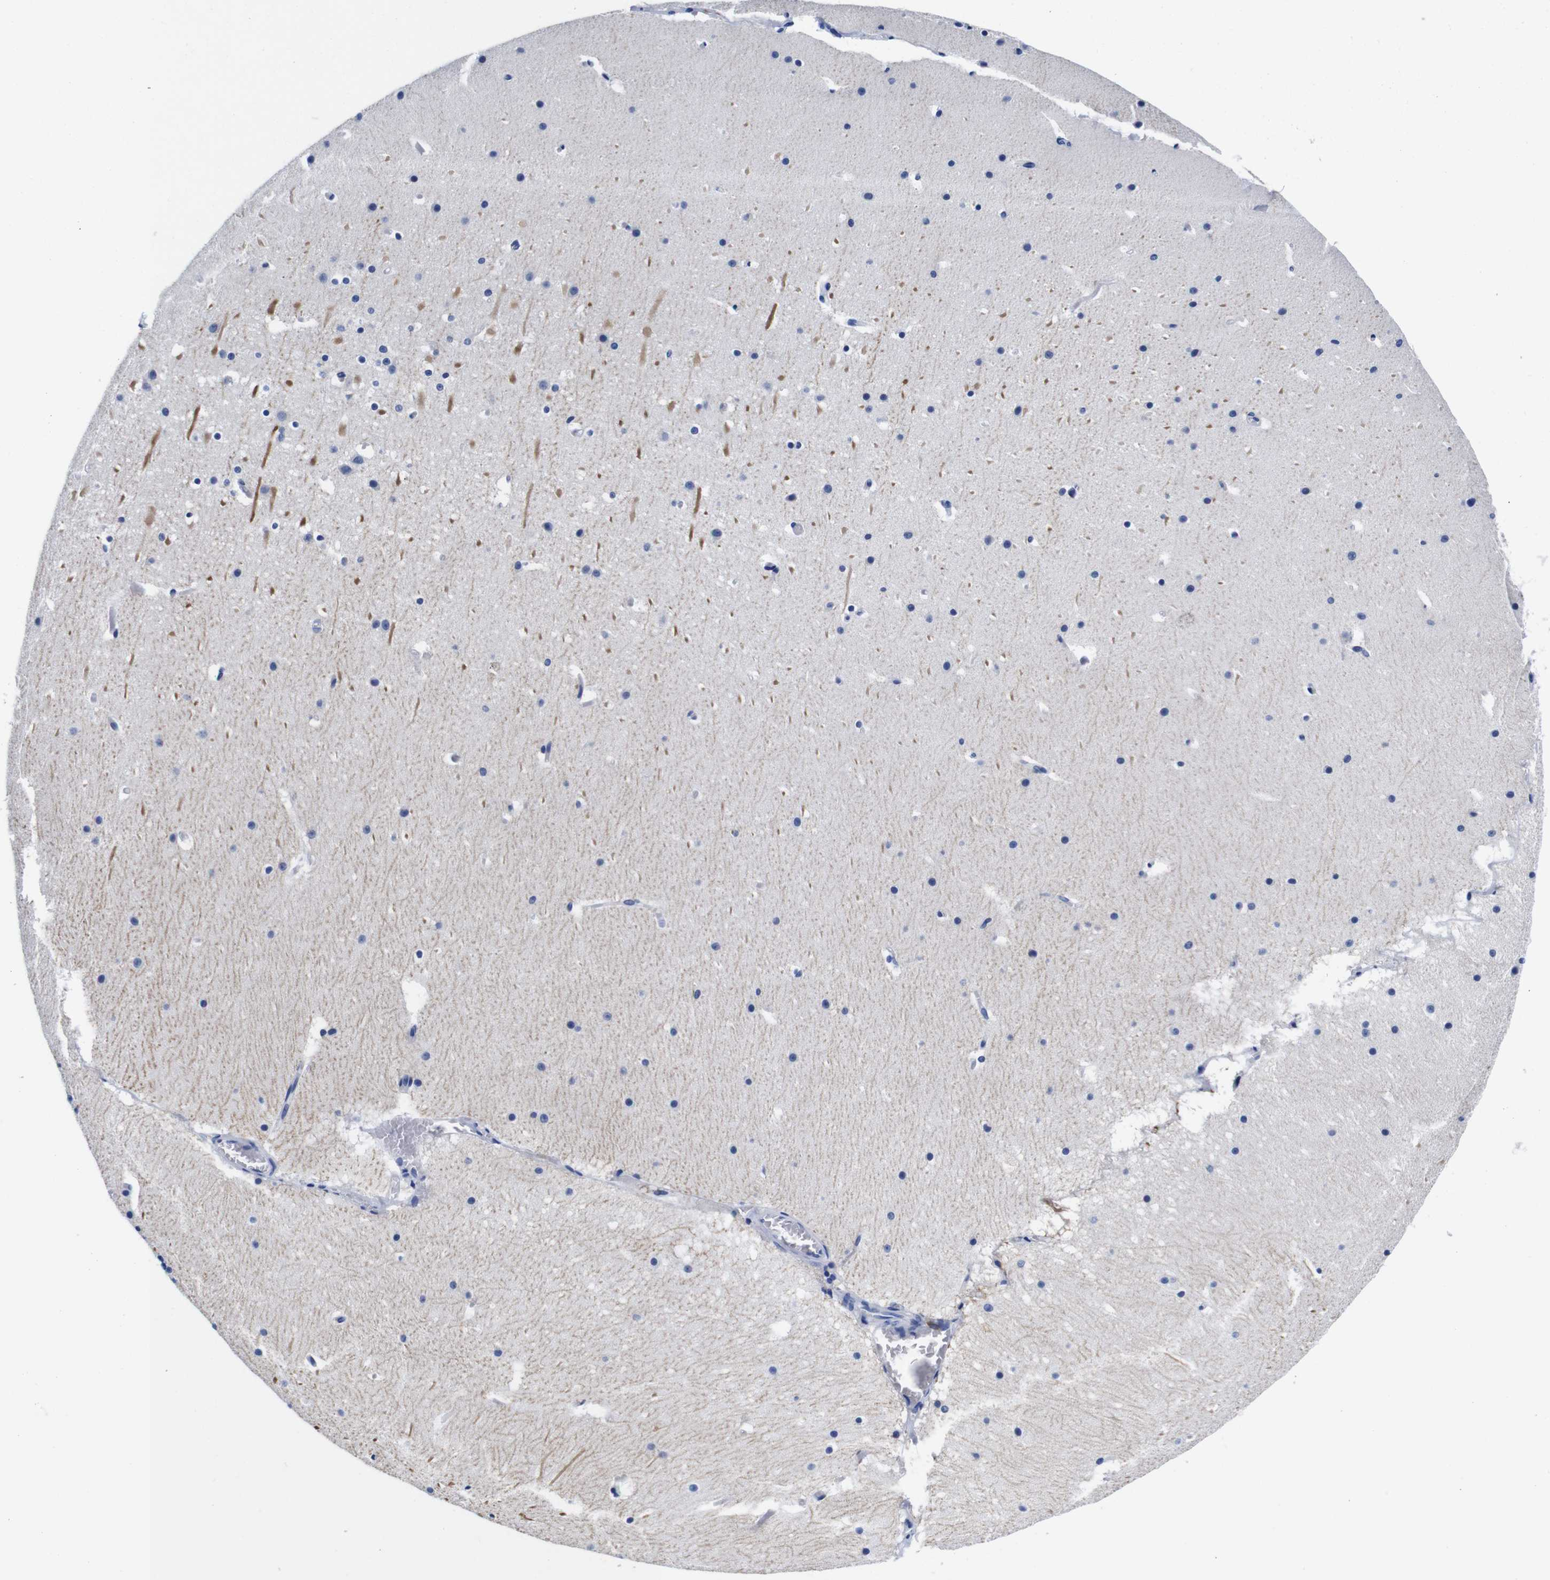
{"staining": {"intensity": "negative", "quantity": "none", "location": "none"}, "tissue": "cerebellum", "cell_type": "Cells in granular layer", "image_type": "normal", "snomed": [{"axis": "morphology", "description": "Normal tissue, NOS"}, {"axis": "topography", "description": "Cerebellum"}], "caption": "Immunohistochemical staining of benign cerebellum demonstrates no significant expression in cells in granular layer. (Immunohistochemistry, brightfield microscopy, high magnification).", "gene": "ENSG00000248993", "patient": {"sex": "male", "age": 45}}